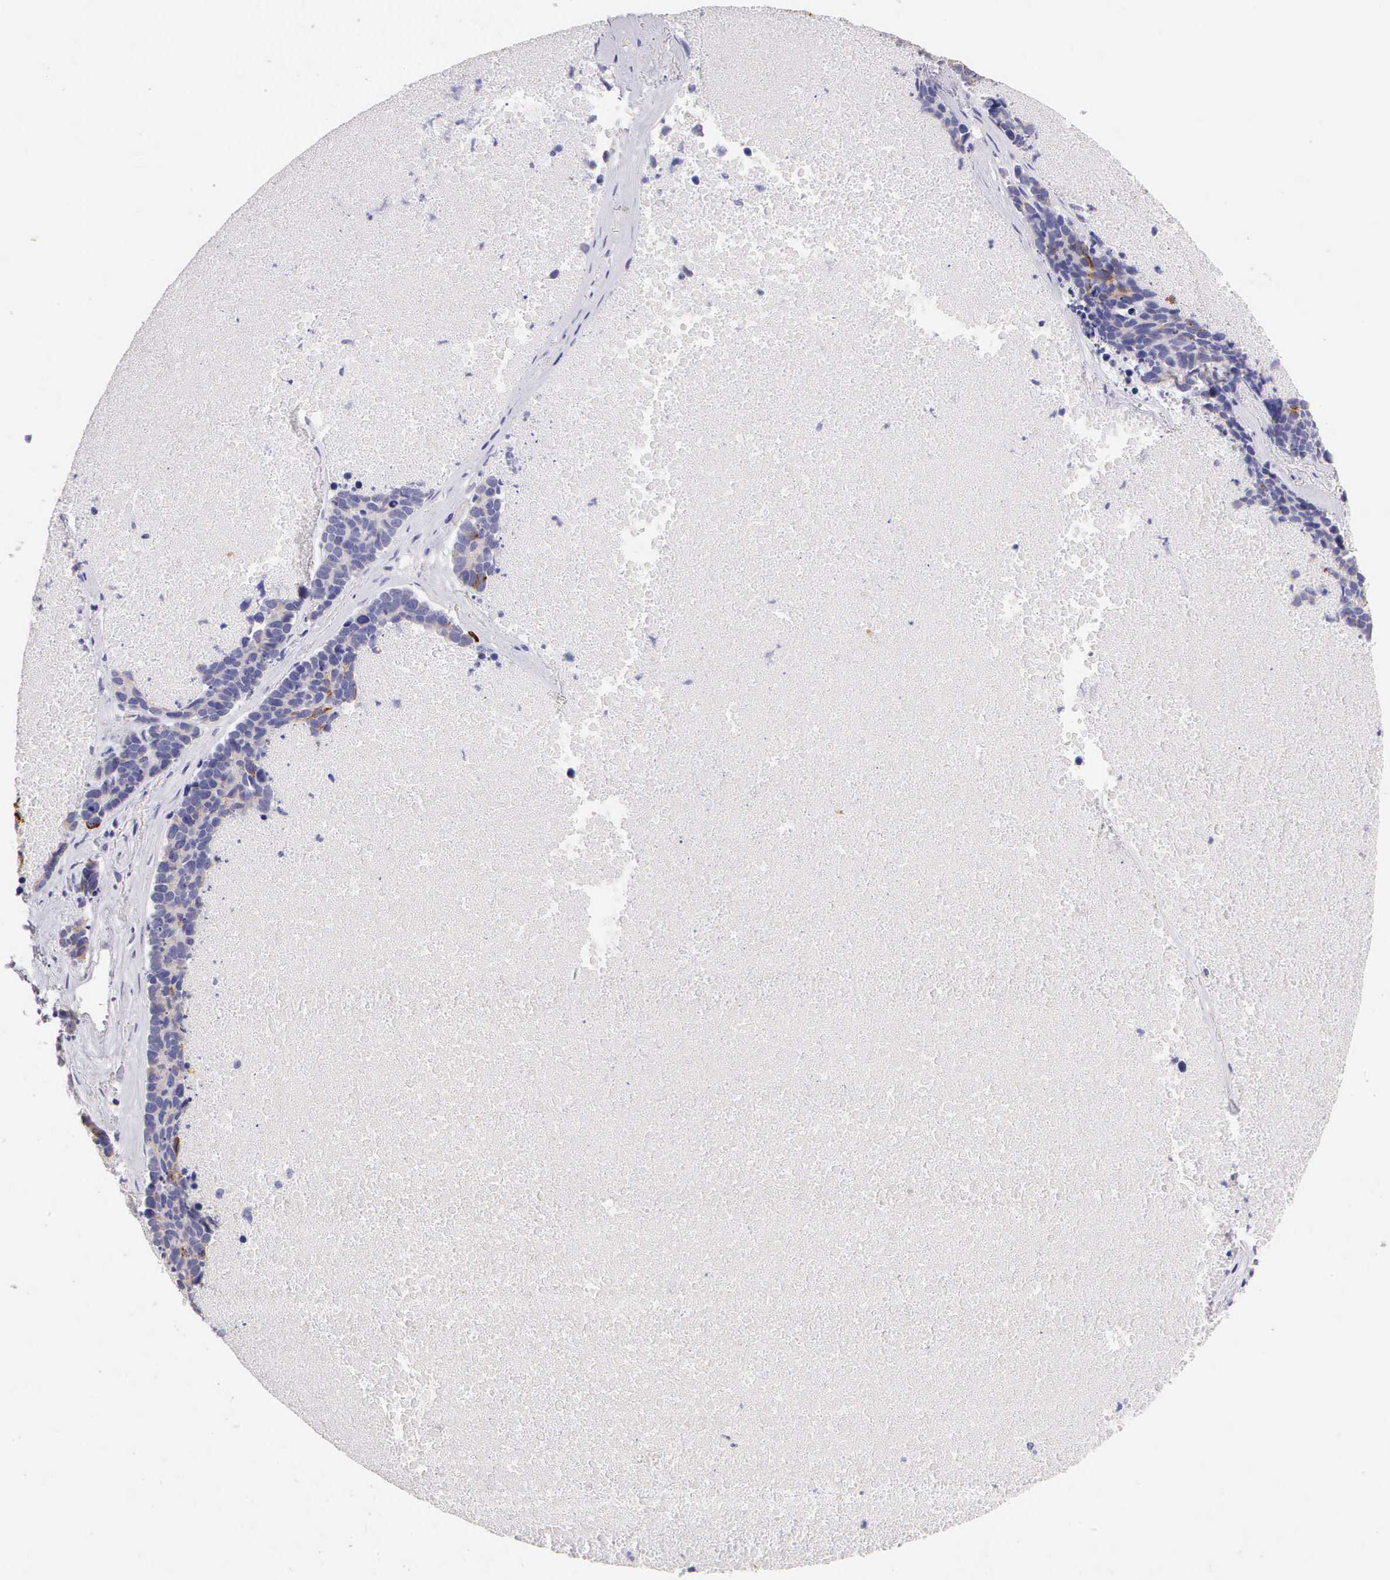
{"staining": {"intensity": "weak", "quantity": "<25%", "location": "cytoplasmic/membranous"}, "tissue": "lung cancer", "cell_type": "Tumor cells", "image_type": "cancer", "snomed": [{"axis": "morphology", "description": "Neoplasm, malignant, NOS"}, {"axis": "topography", "description": "Lung"}], "caption": "High power microscopy micrograph of an IHC histopathology image of lung cancer, revealing no significant staining in tumor cells.", "gene": "KRT17", "patient": {"sex": "female", "age": 75}}